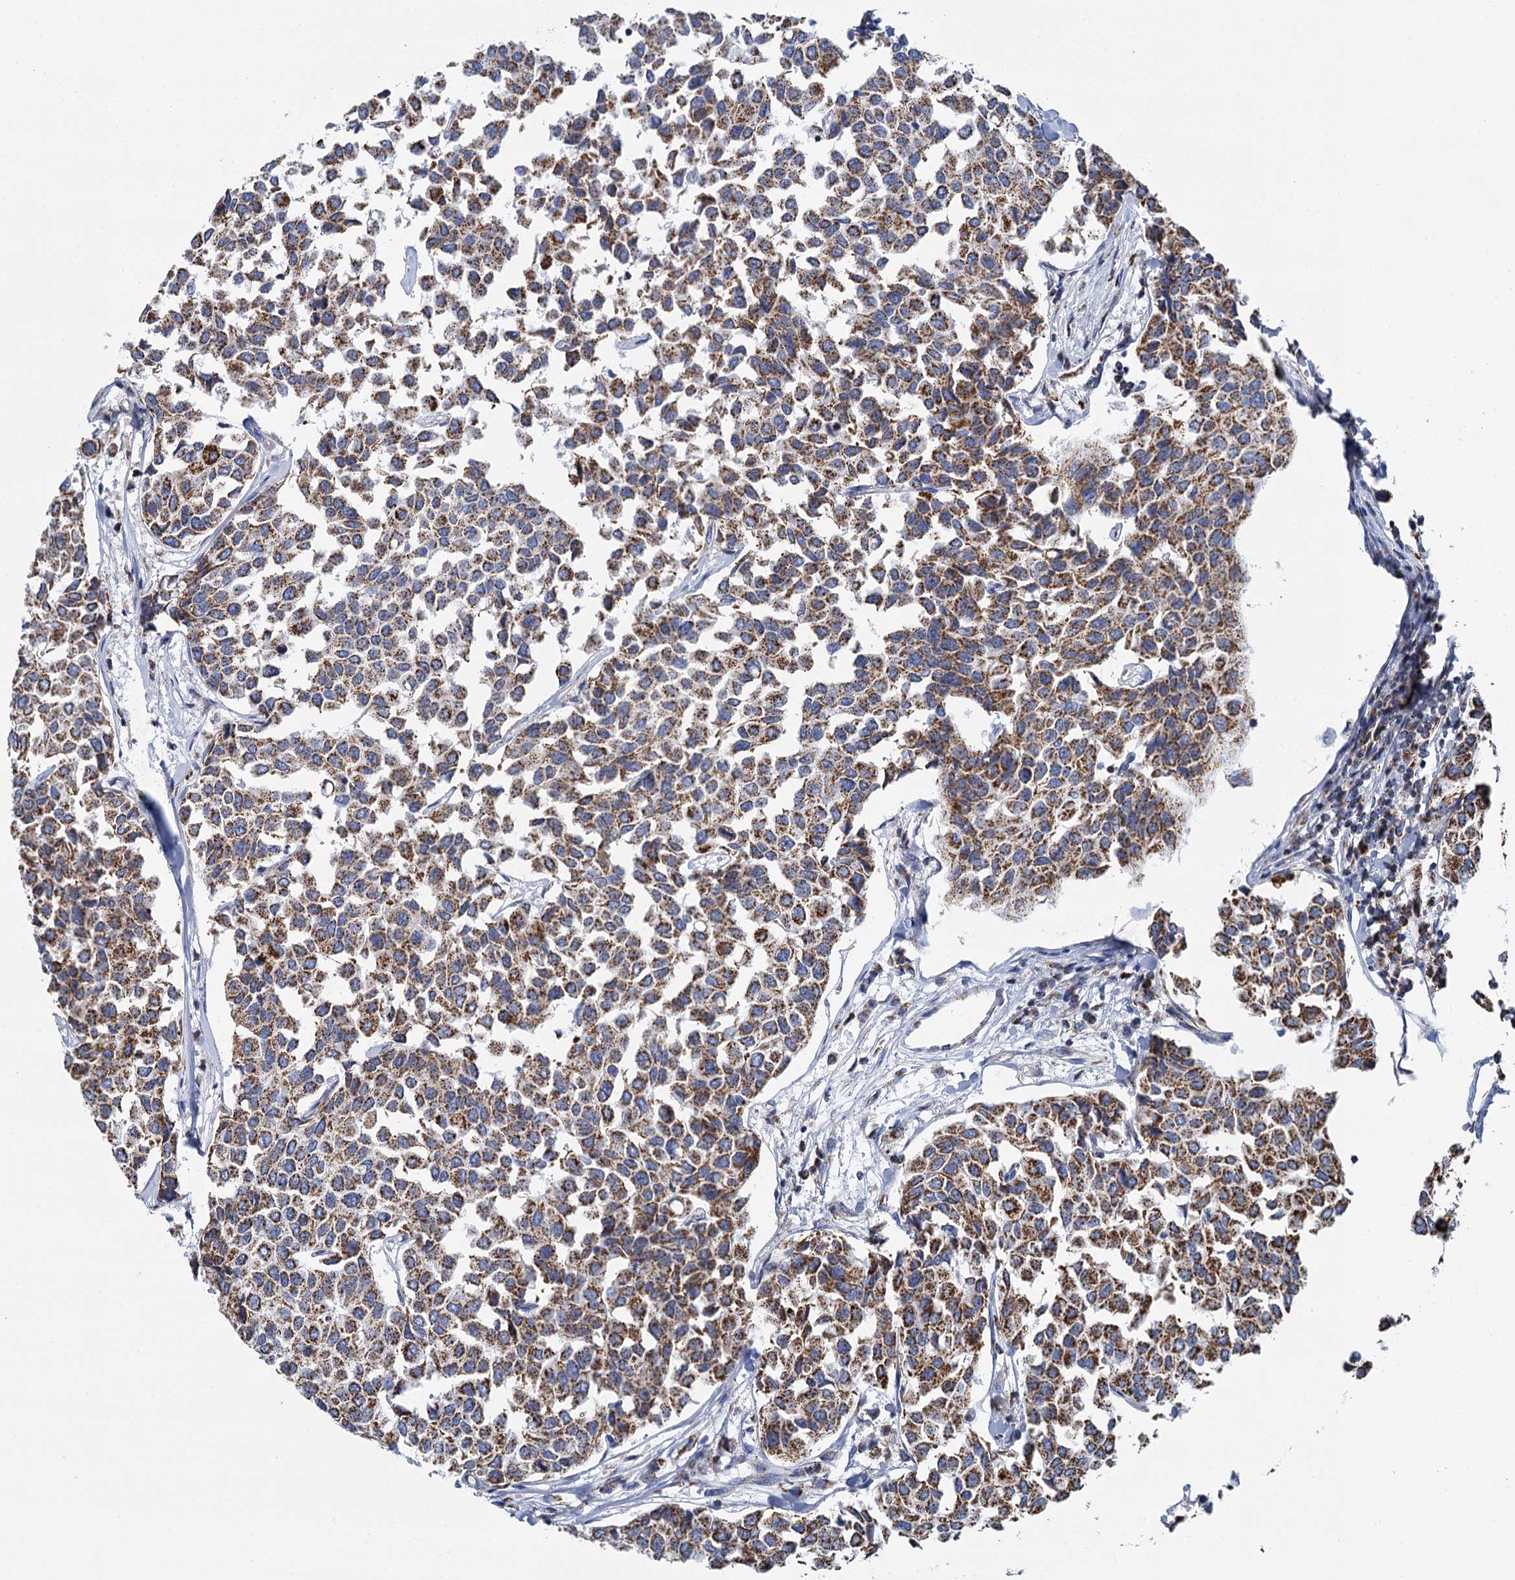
{"staining": {"intensity": "moderate", "quantity": ">75%", "location": "cytoplasmic/membranous"}, "tissue": "breast cancer", "cell_type": "Tumor cells", "image_type": "cancer", "snomed": [{"axis": "morphology", "description": "Duct carcinoma"}, {"axis": "topography", "description": "Breast"}], "caption": "Immunohistochemistry (IHC) photomicrograph of neoplastic tissue: human breast cancer stained using IHC demonstrates medium levels of moderate protein expression localized specifically in the cytoplasmic/membranous of tumor cells, appearing as a cytoplasmic/membranous brown color.", "gene": "CCP110", "patient": {"sex": "female", "age": 55}}